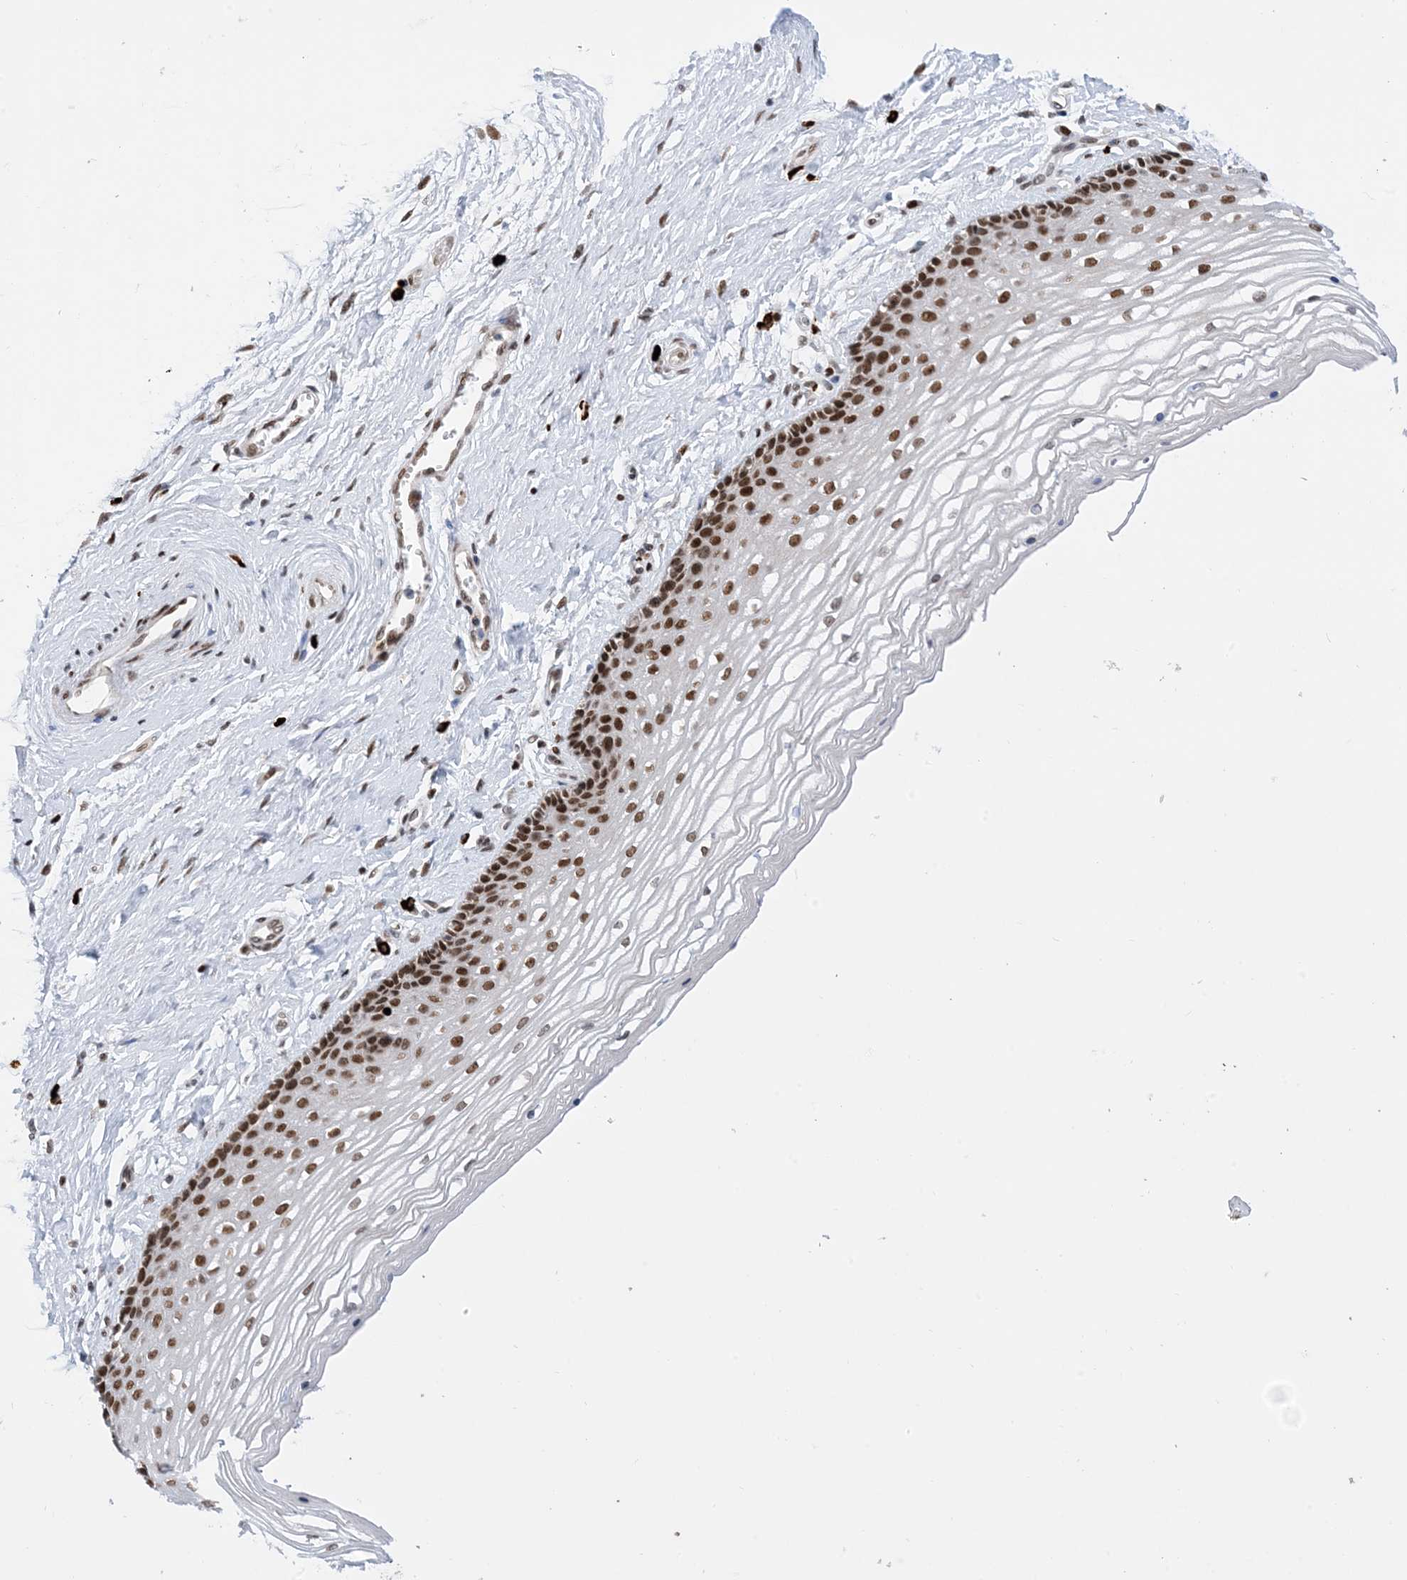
{"staining": {"intensity": "strong", "quantity": ">75%", "location": "nuclear"}, "tissue": "vagina", "cell_type": "Squamous epithelial cells", "image_type": "normal", "snomed": [{"axis": "morphology", "description": "Normal tissue, NOS"}, {"axis": "topography", "description": "Vagina"}], "caption": "Vagina stained for a protein exhibits strong nuclear positivity in squamous epithelial cells. Nuclei are stained in blue.", "gene": "TSPYL1", "patient": {"sex": "female", "age": 46}}